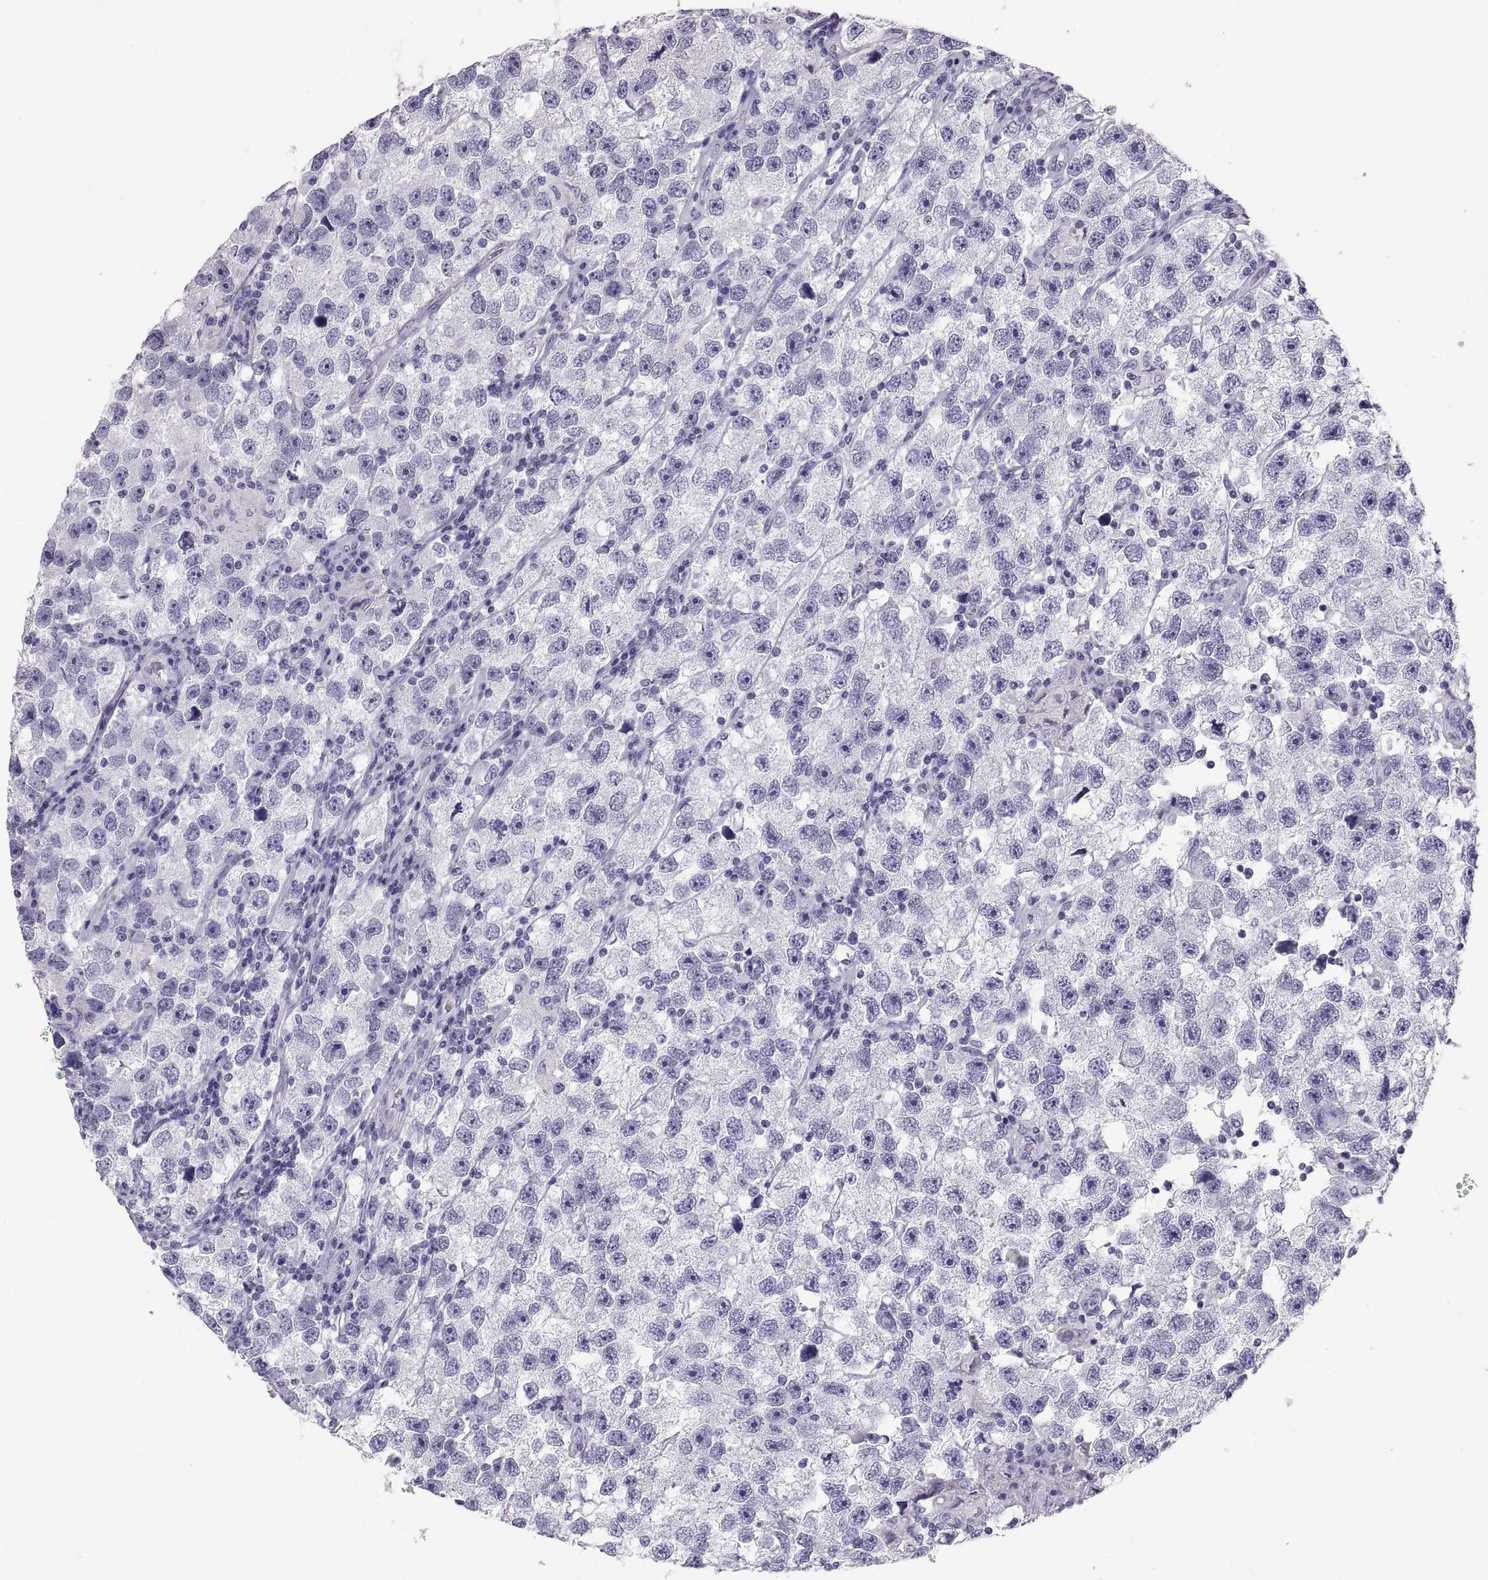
{"staining": {"intensity": "negative", "quantity": "none", "location": "none"}, "tissue": "testis cancer", "cell_type": "Tumor cells", "image_type": "cancer", "snomed": [{"axis": "morphology", "description": "Seminoma, NOS"}, {"axis": "topography", "description": "Testis"}], "caption": "A histopathology image of testis cancer (seminoma) stained for a protein reveals no brown staining in tumor cells. (DAB IHC, high magnification).", "gene": "PAX2", "patient": {"sex": "male", "age": 26}}